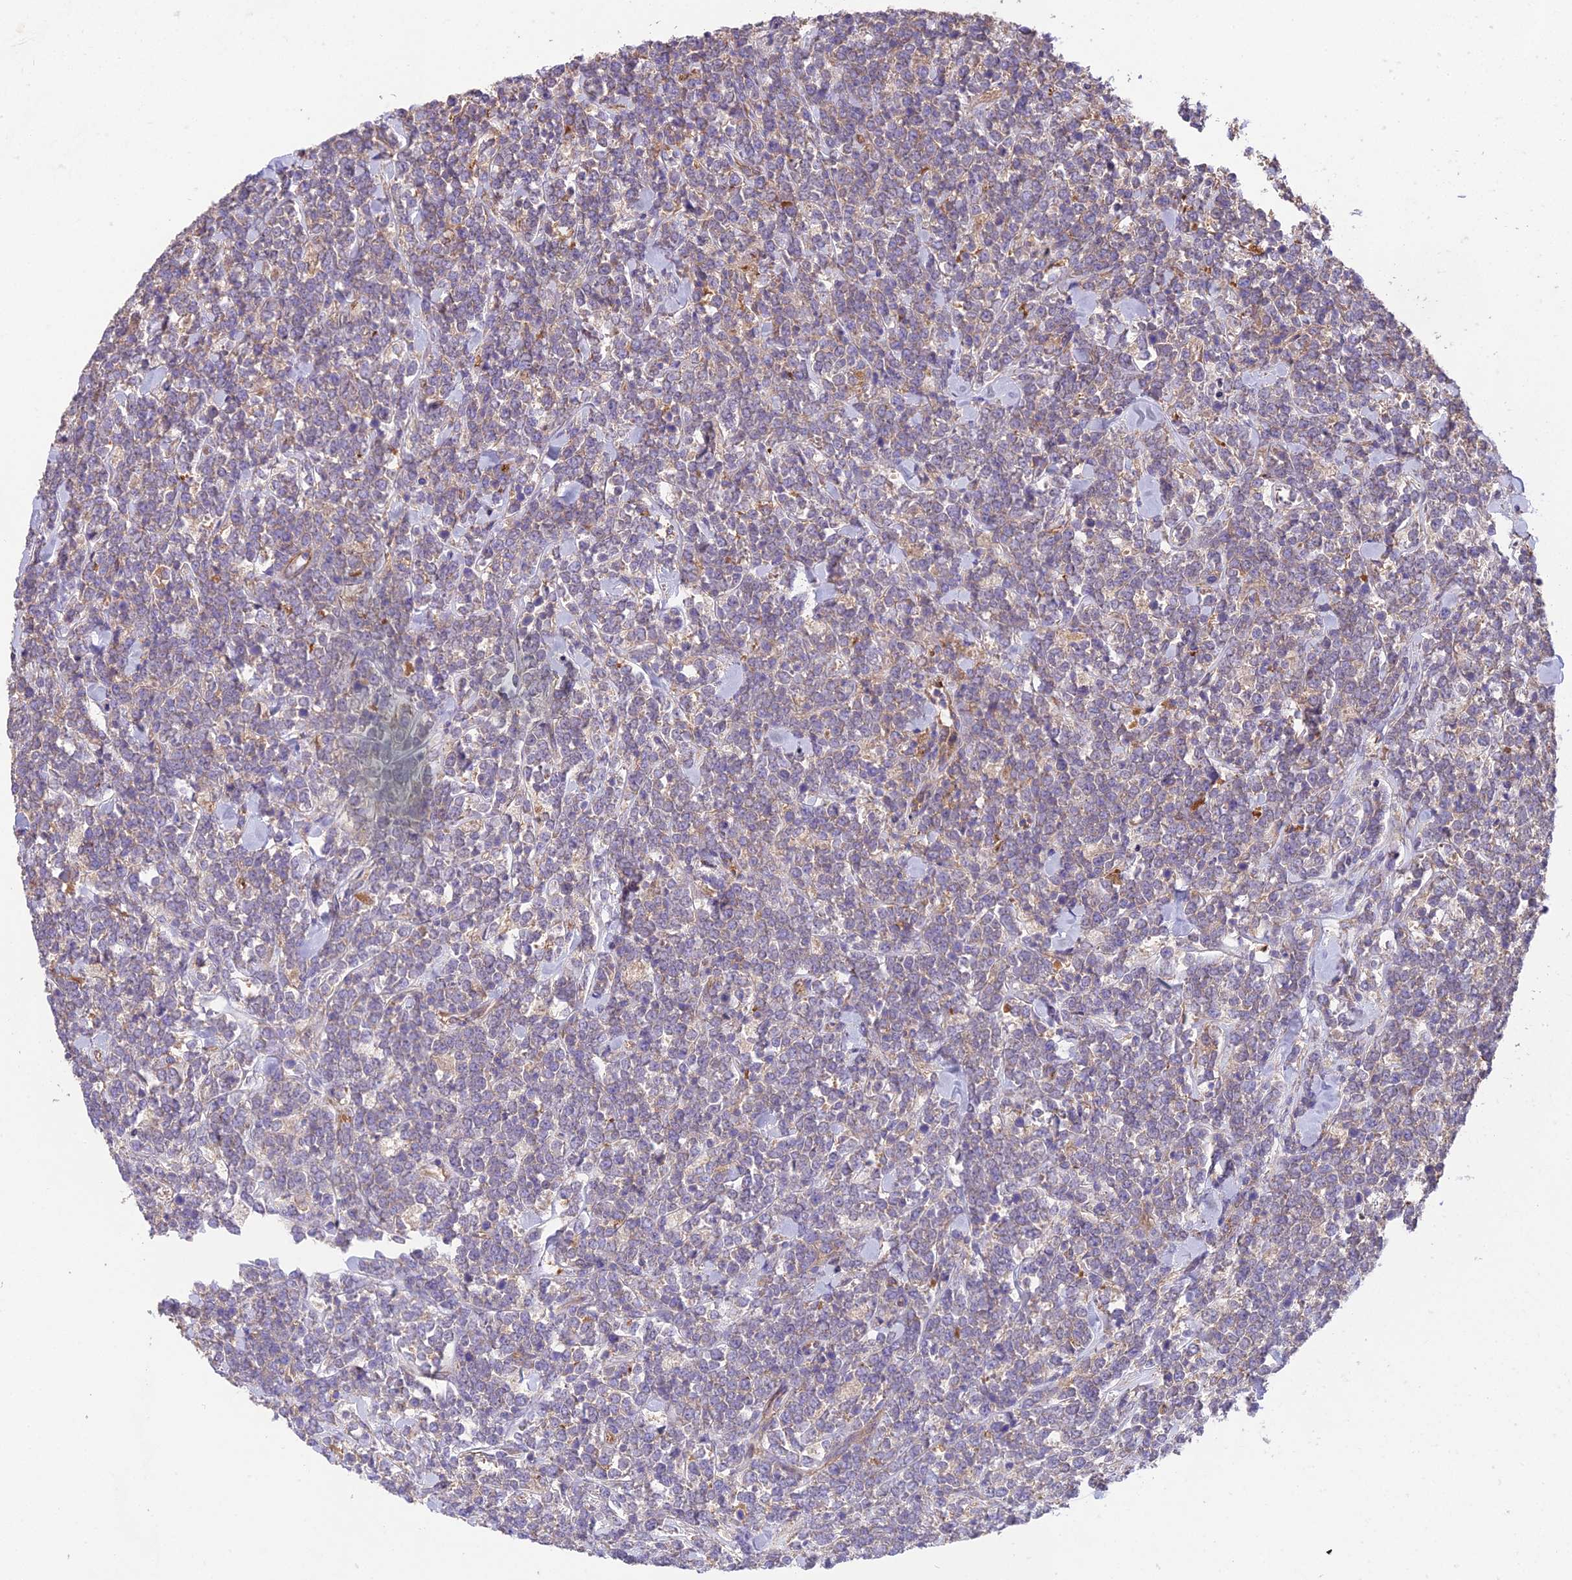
{"staining": {"intensity": "negative", "quantity": "none", "location": "none"}, "tissue": "lymphoma", "cell_type": "Tumor cells", "image_type": "cancer", "snomed": [{"axis": "morphology", "description": "Malignant lymphoma, non-Hodgkin's type, High grade"}, {"axis": "topography", "description": "Small intestine"}], "caption": "Immunohistochemistry of lymphoma exhibits no expression in tumor cells.", "gene": "BLOC1S4", "patient": {"sex": "male", "age": 8}}